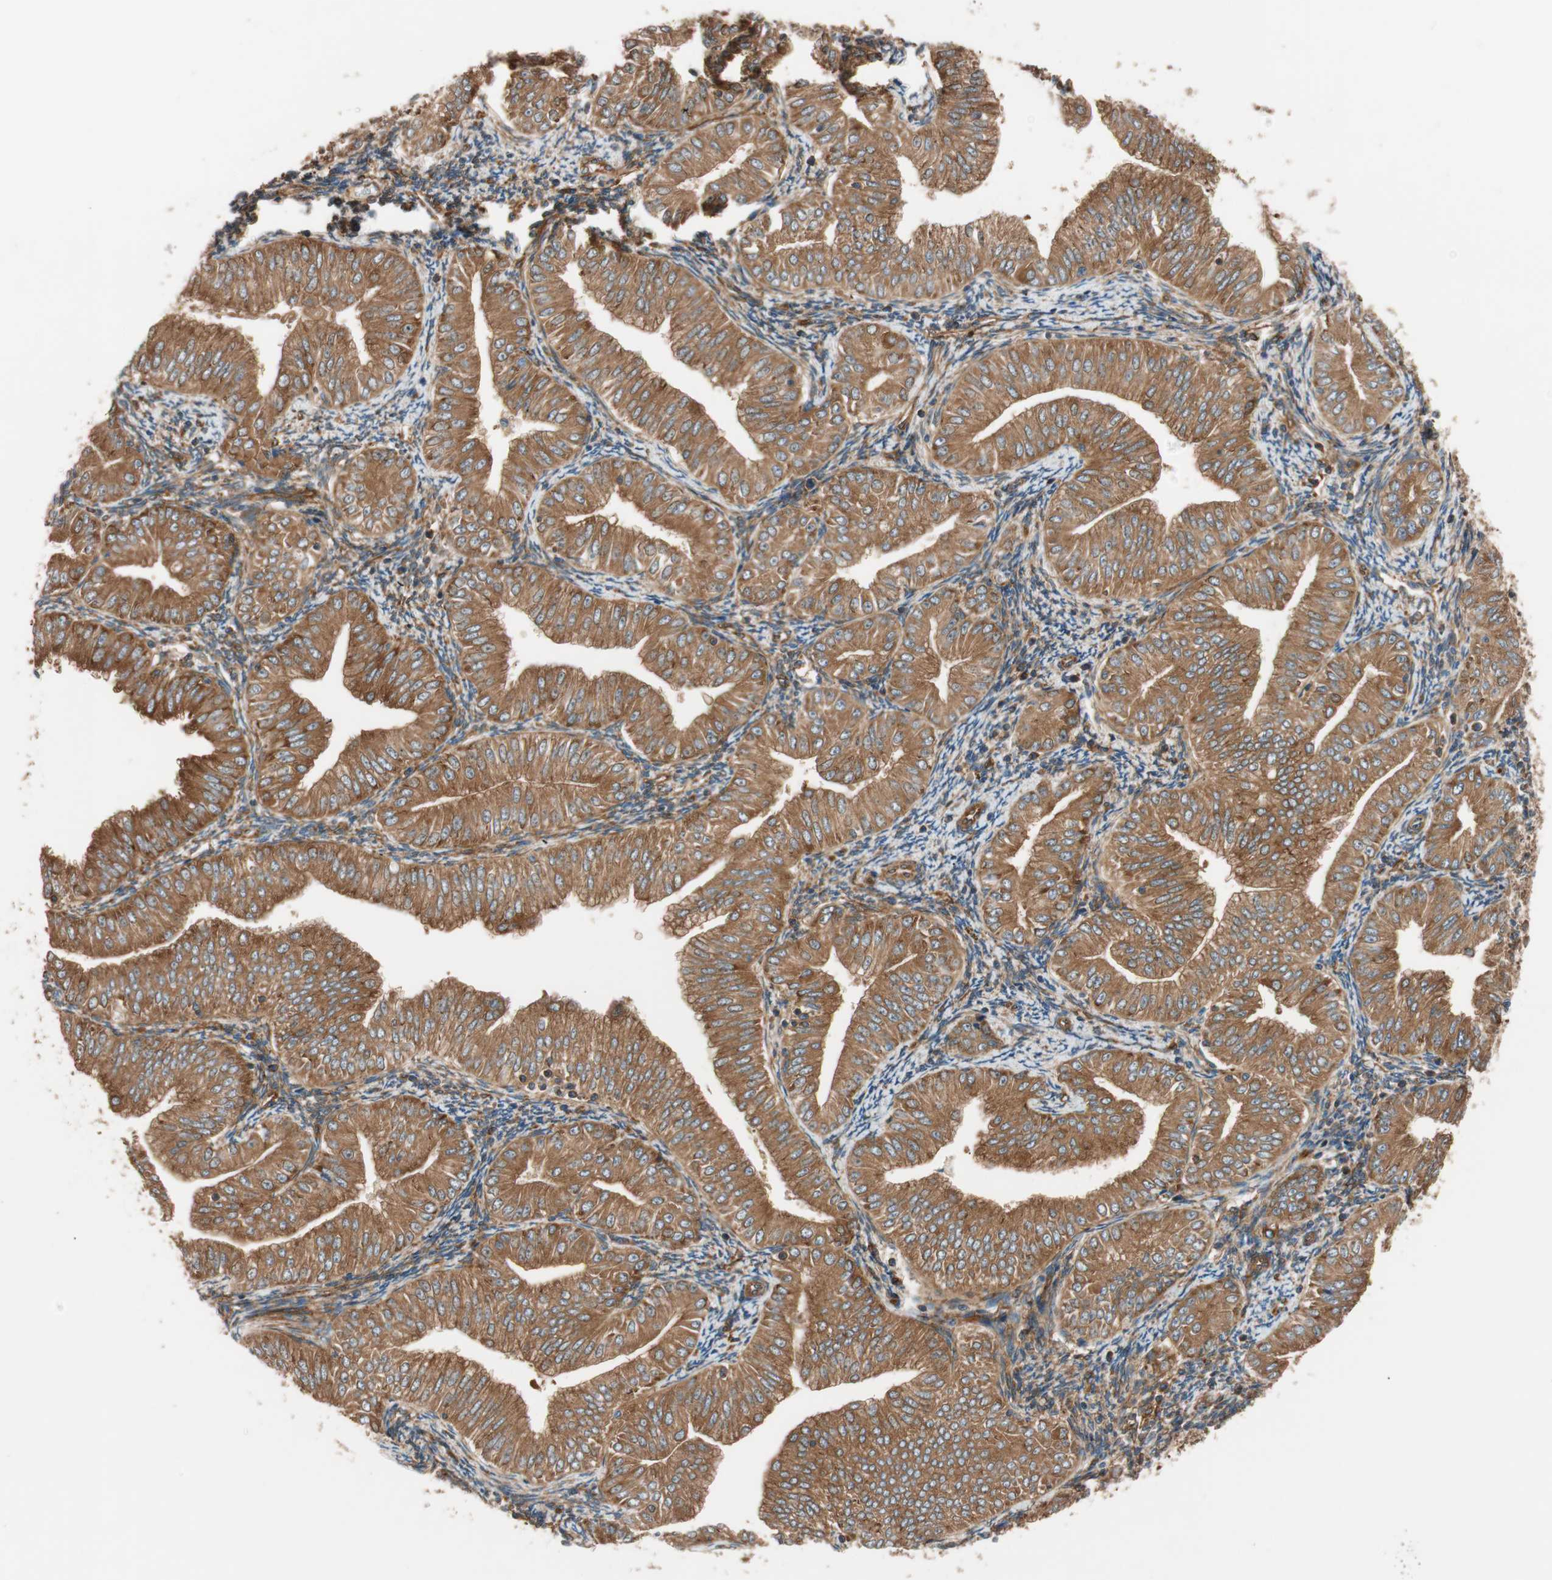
{"staining": {"intensity": "strong", "quantity": ">75%", "location": "cytoplasmic/membranous"}, "tissue": "endometrial cancer", "cell_type": "Tumor cells", "image_type": "cancer", "snomed": [{"axis": "morphology", "description": "Normal tissue, NOS"}, {"axis": "morphology", "description": "Adenocarcinoma, NOS"}, {"axis": "topography", "description": "Endometrium"}], "caption": "Endometrial cancer stained for a protein reveals strong cytoplasmic/membranous positivity in tumor cells. (DAB = brown stain, brightfield microscopy at high magnification).", "gene": "WASL", "patient": {"sex": "female", "age": 53}}